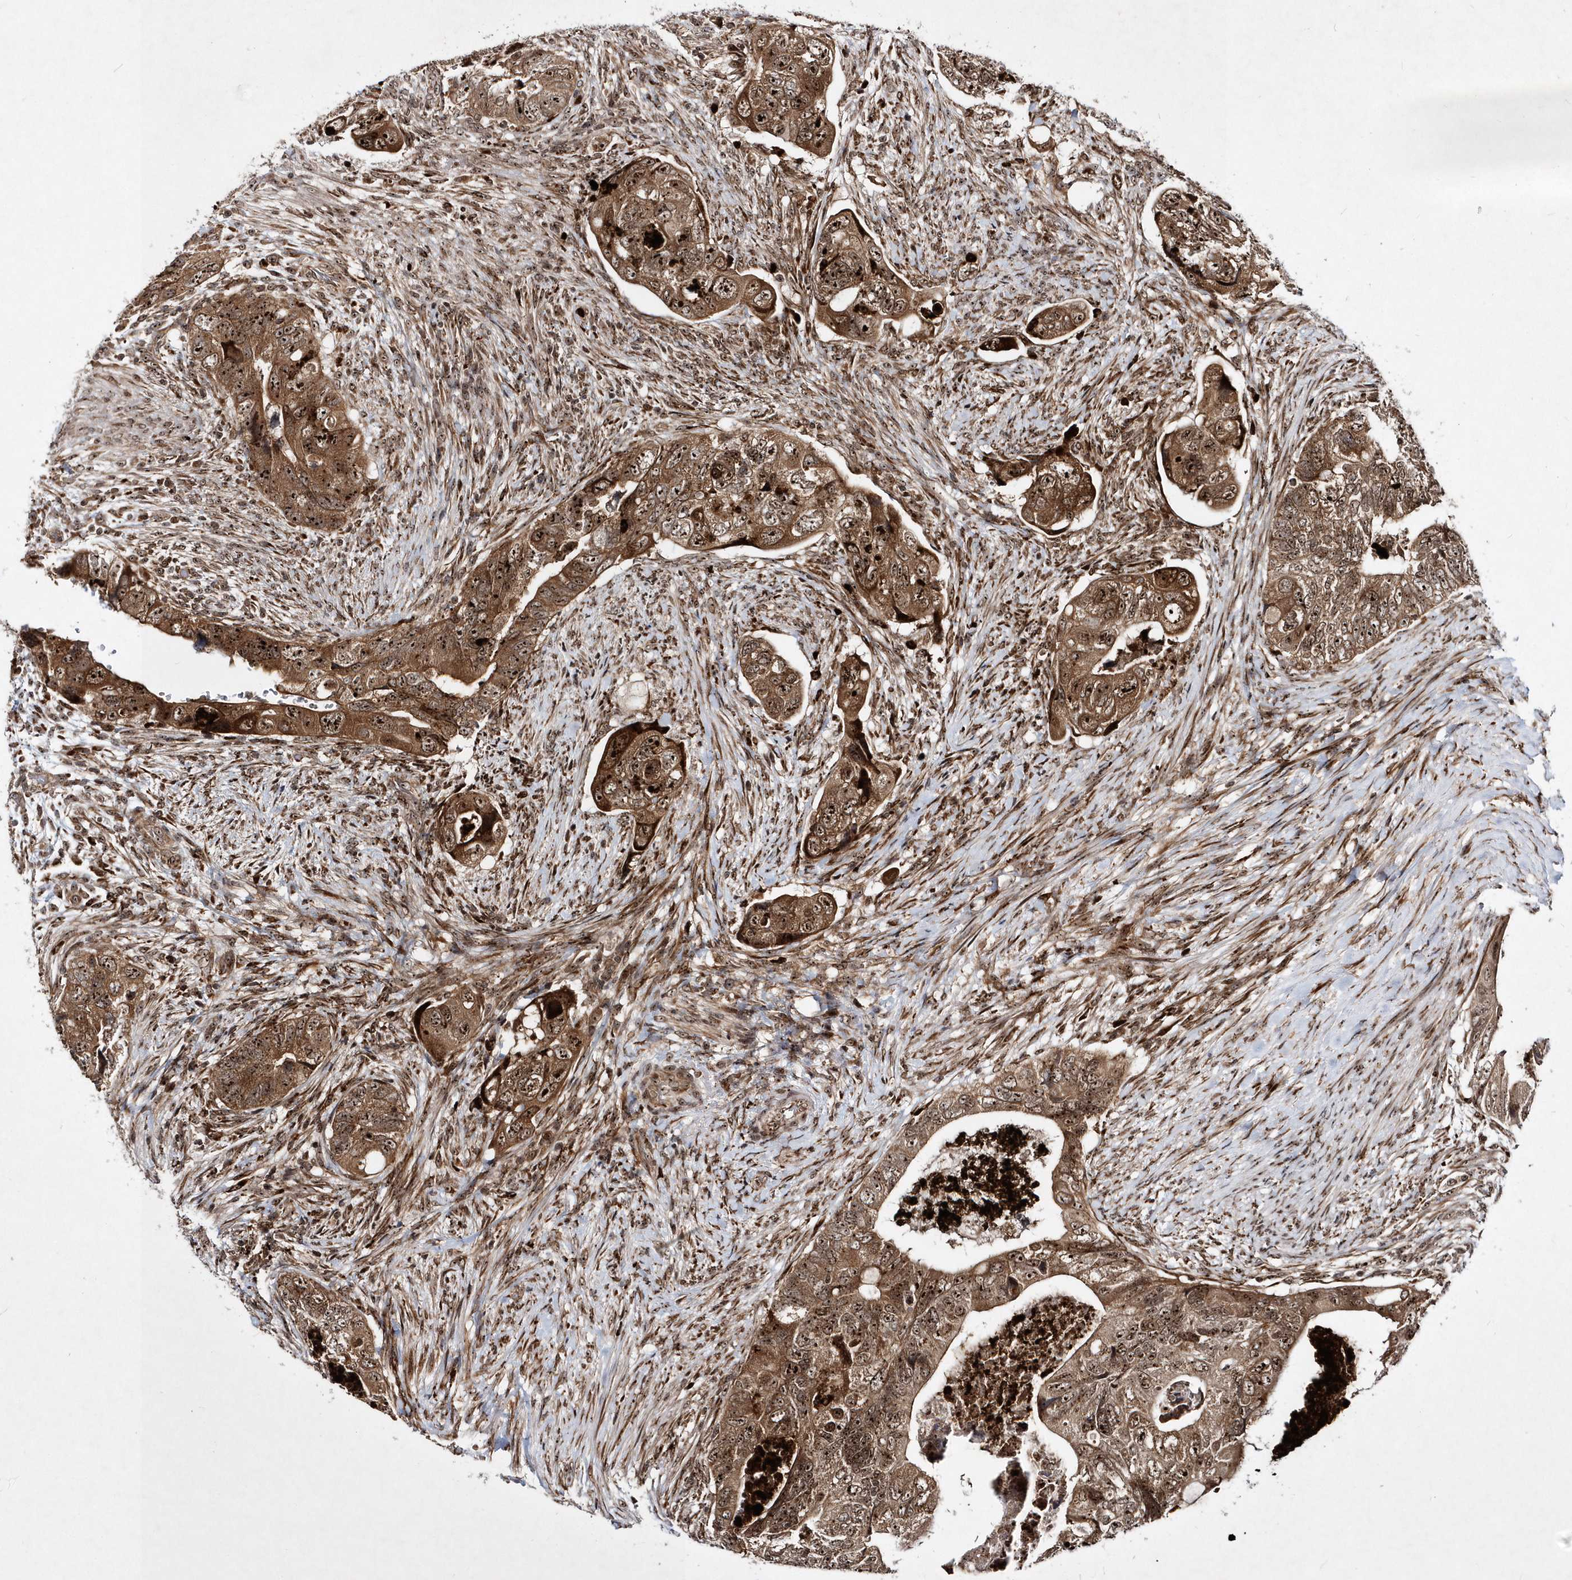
{"staining": {"intensity": "strong", "quantity": ">75%", "location": "cytoplasmic/membranous,nuclear"}, "tissue": "colorectal cancer", "cell_type": "Tumor cells", "image_type": "cancer", "snomed": [{"axis": "morphology", "description": "Adenocarcinoma, NOS"}, {"axis": "topography", "description": "Rectum"}], "caption": "About >75% of tumor cells in human adenocarcinoma (colorectal) display strong cytoplasmic/membranous and nuclear protein staining as visualized by brown immunohistochemical staining.", "gene": "SOWAHB", "patient": {"sex": "male", "age": 63}}